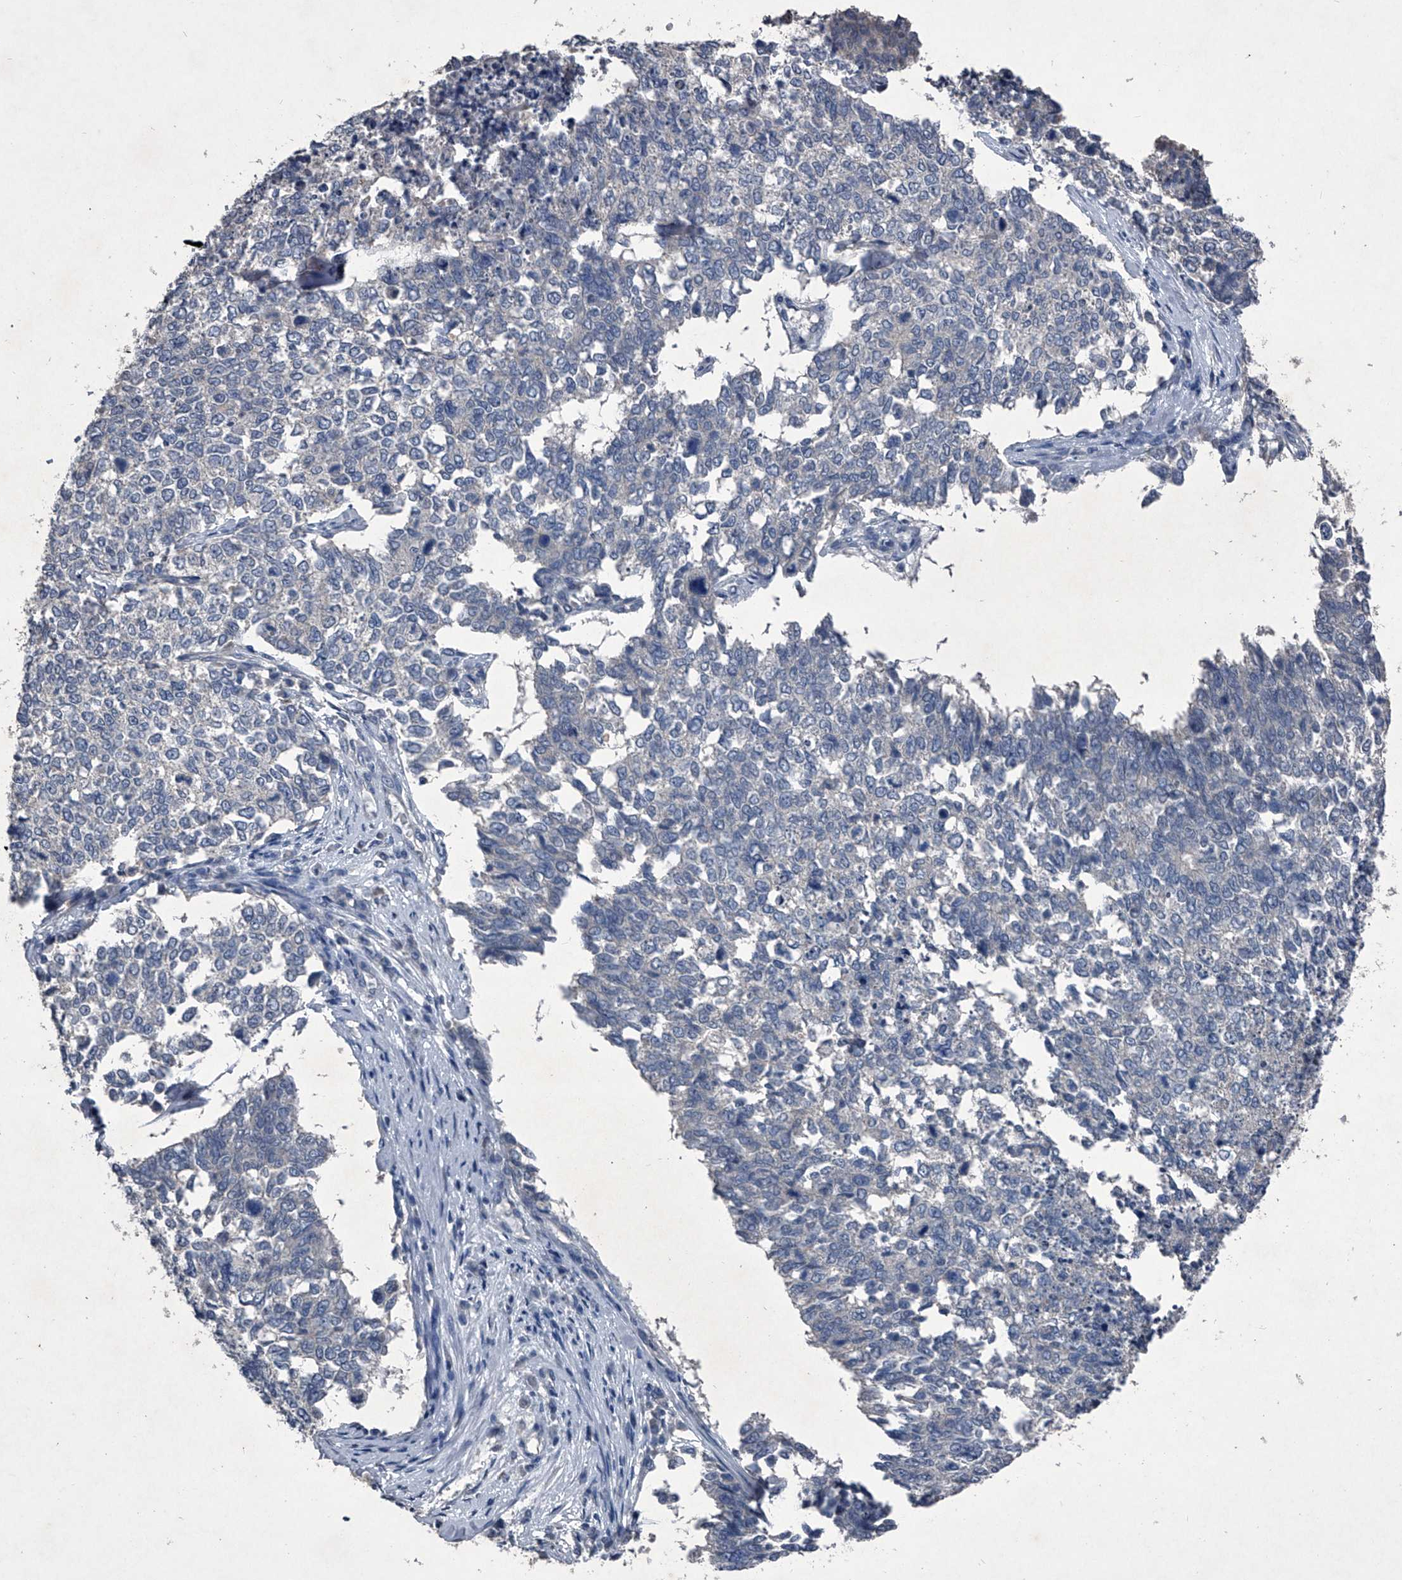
{"staining": {"intensity": "negative", "quantity": "none", "location": "none"}, "tissue": "cervical cancer", "cell_type": "Tumor cells", "image_type": "cancer", "snomed": [{"axis": "morphology", "description": "Squamous cell carcinoma, NOS"}, {"axis": "topography", "description": "Cervix"}], "caption": "Tumor cells show no significant expression in cervical squamous cell carcinoma.", "gene": "MAPKAP1", "patient": {"sex": "female", "age": 63}}